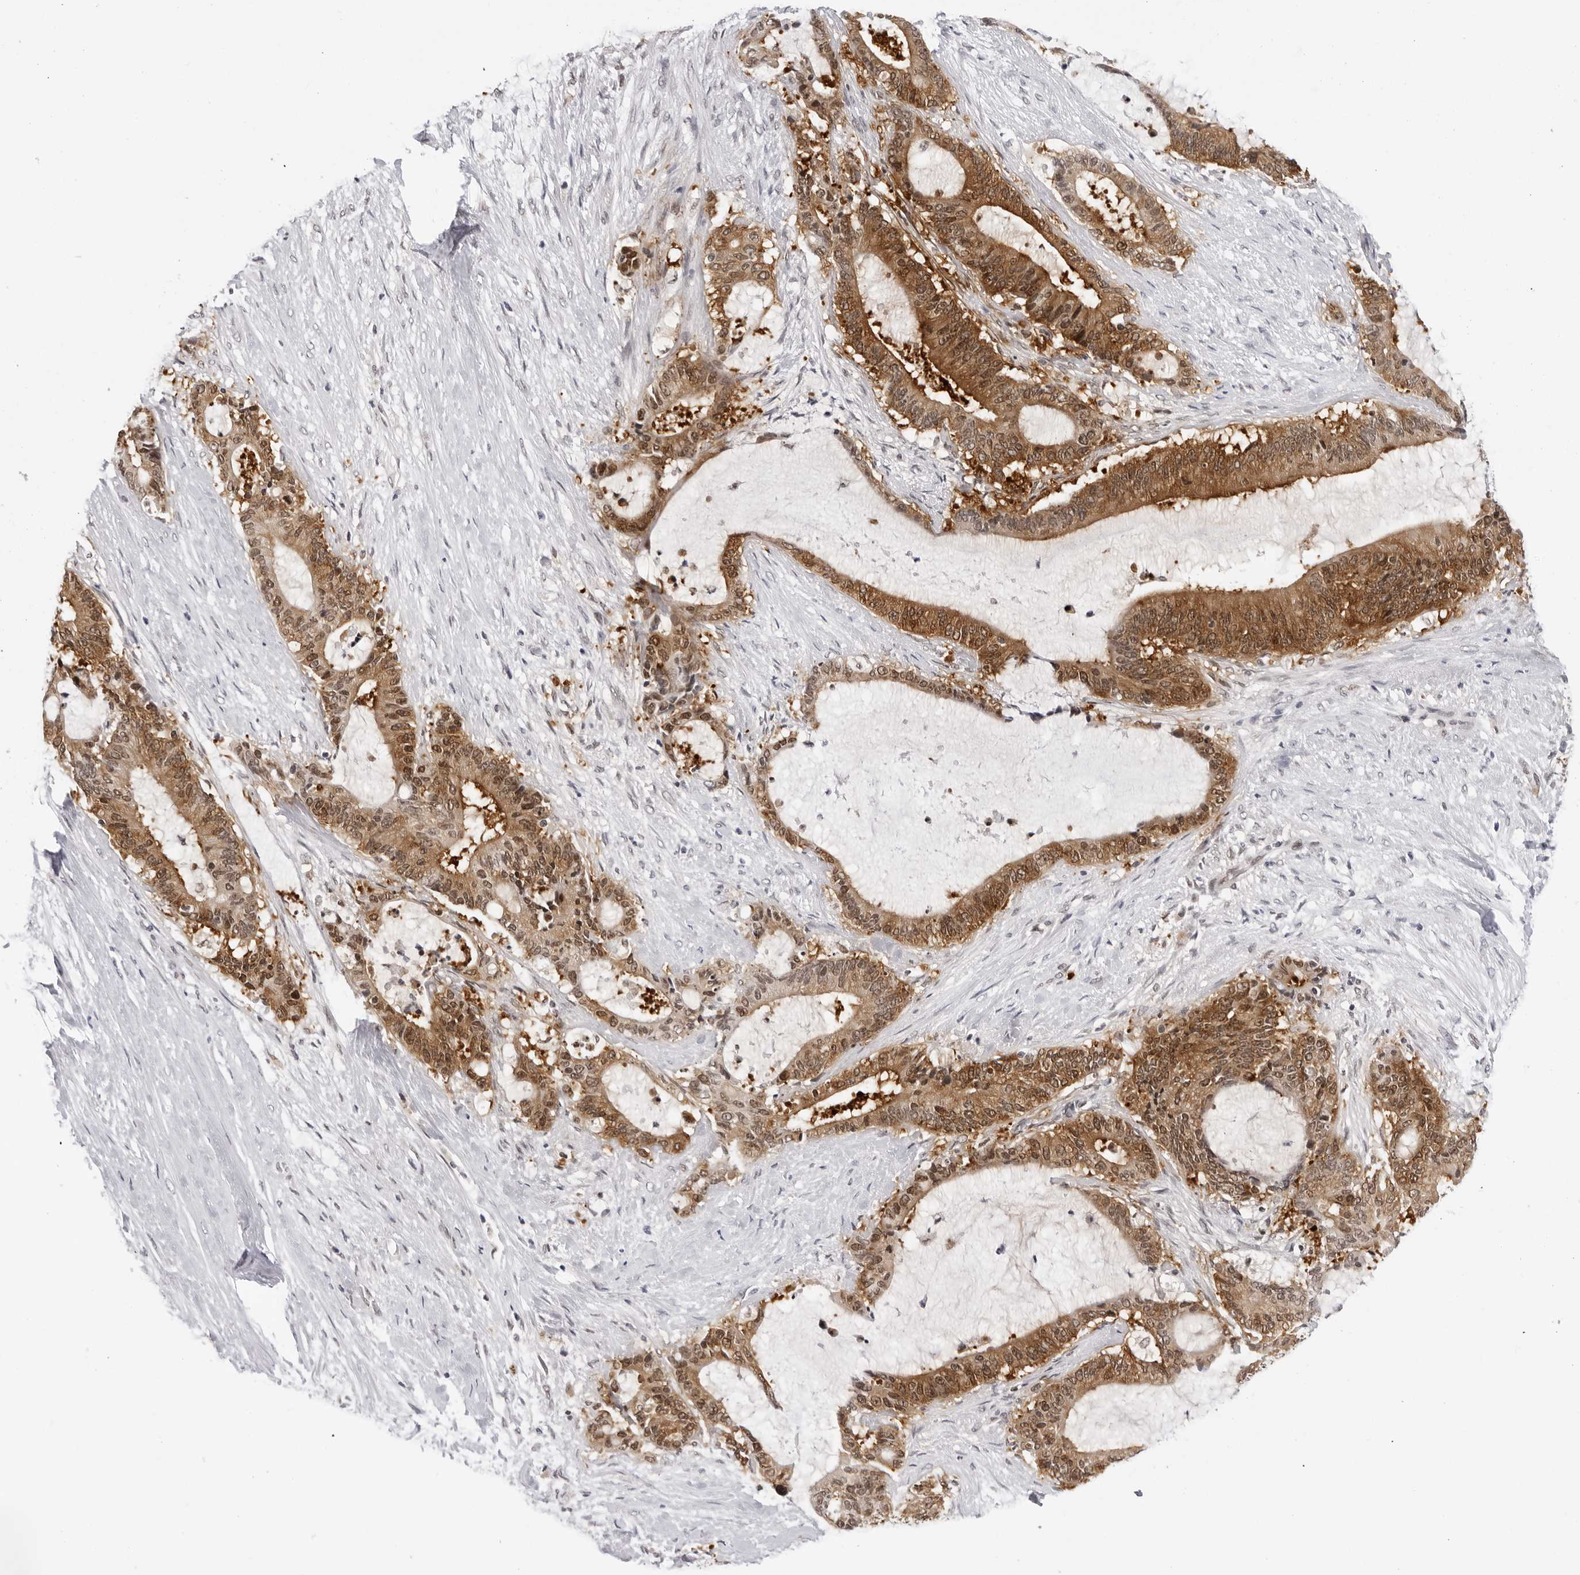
{"staining": {"intensity": "moderate", "quantity": ">75%", "location": "cytoplasmic/membranous,nuclear"}, "tissue": "liver cancer", "cell_type": "Tumor cells", "image_type": "cancer", "snomed": [{"axis": "morphology", "description": "Normal tissue, NOS"}, {"axis": "morphology", "description": "Cholangiocarcinoma"}, {"axis": "topography", "description": "Liver"}, {"axis": "topography", "description": "Peripheral nerve tissue"}], "caption": "About >75% of tumor cells in human cholangiocarcinoma (liver) show moderate cytoplasmic/membranous and nuclear protein expression as visualized by brown immunohistochemical staining.", "gene": "WDR77", "patient": {"sex": "female", "age": 73}}